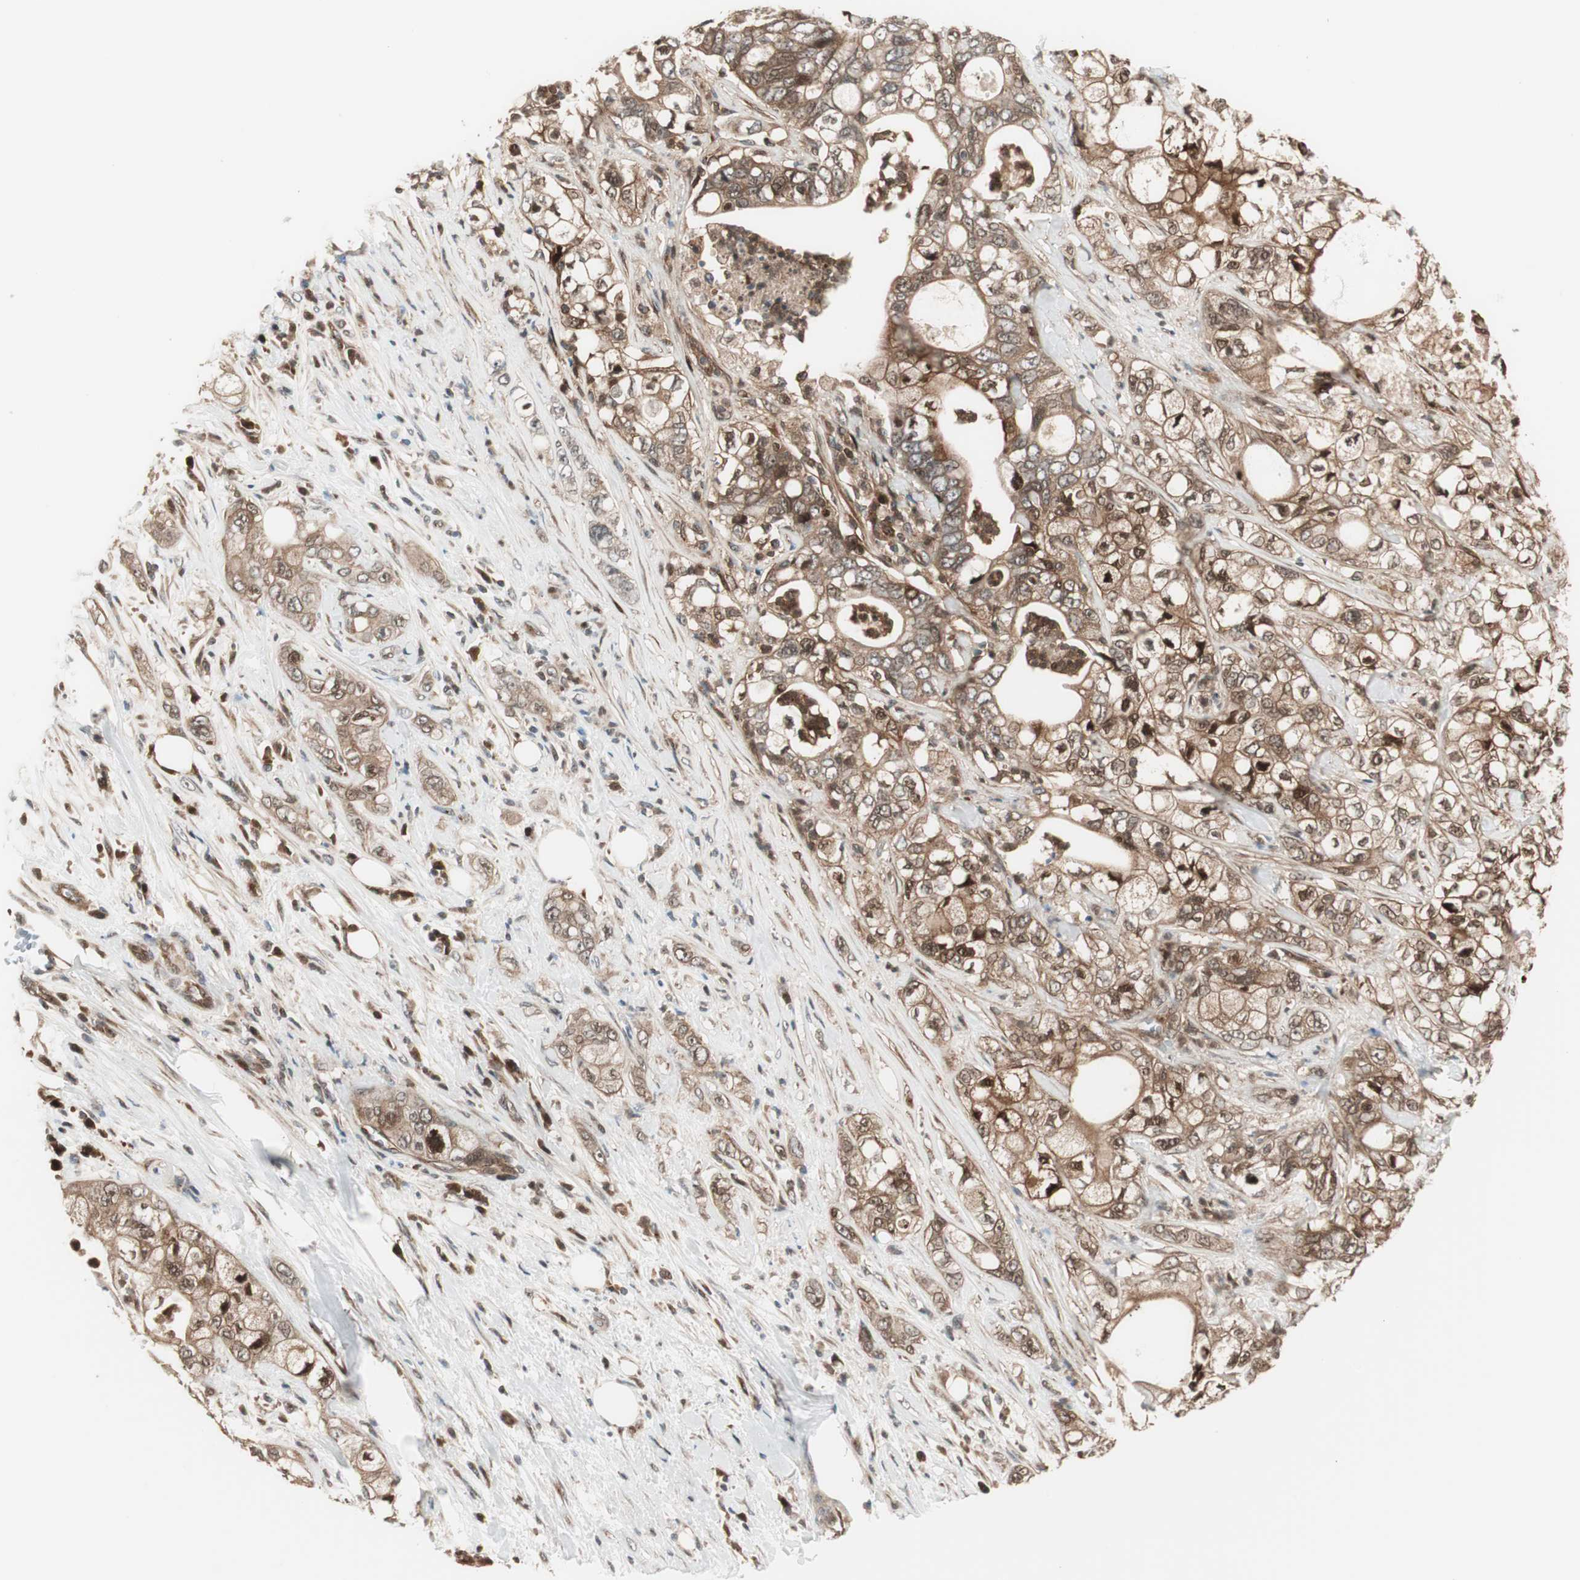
{"staining": {"intensity": "strong", "quantity": ">75%", "location": "cytoplasmic/membranous,nuclear"}, "tissue": "pancreatic cancer", "cell_type": "Tumor cells", "image_type": "cancer", "snomed": [{"axis": "morphology", "description": "Adenocarcinoma, NOS"}, {"axis": "topography", "description": "Pancreas"}], "caption": "Immunohistochemical staining of human pancreatic cancer (adenocarcinoma) shows strong cytoplasmic/membranous and nuclear protein positivity in about >75% of tumor cells. Using DAB (3,3'-diaminobenzidine) (brown) and hematoxylin (blue) stains, captured at high magnification using brightfield microscopy.", "gene": "PRKG2", "patient": {"sex": "male", "age": 70}}